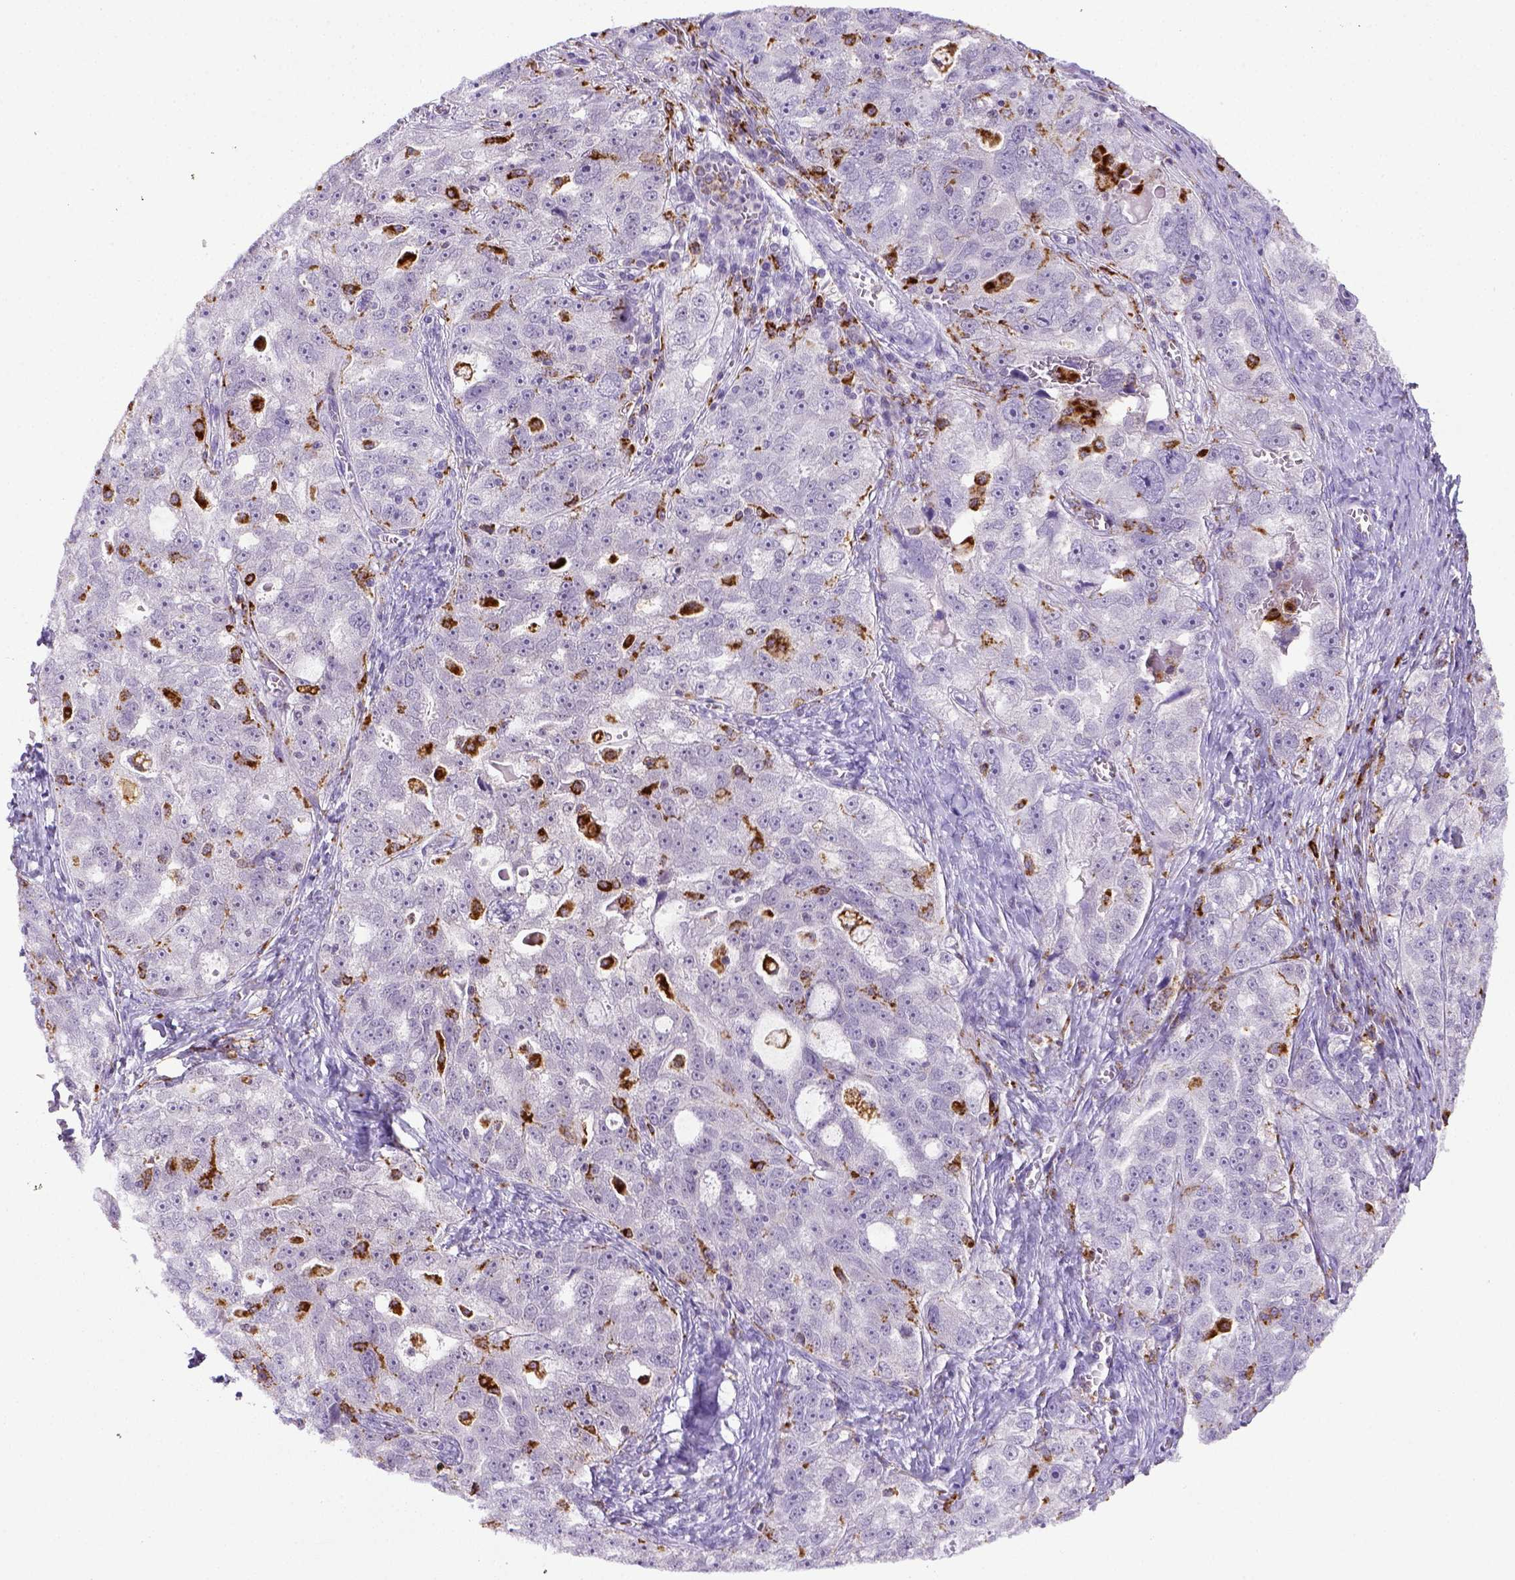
{"staining": {"intensity": "negative", "quantity": "none", "location": "none"}, "tissue": "ovarian cancer", "cell_type": "Tumor cells", "image_type": "cancer", "snomed": [{"axis": "morphology", "description": "Cystadenocarcinoma, serous, NOS"}, {"axis": "topography", "description": "Ovary"}], "caption": "Immunohistochemistry image of neoplastic tissue: human ovarian cancer stained with DAB demonstrates no significant protein expression in tumor cells.", "gene": "CD68", "patient": {"sex": "female", "age": 51}}